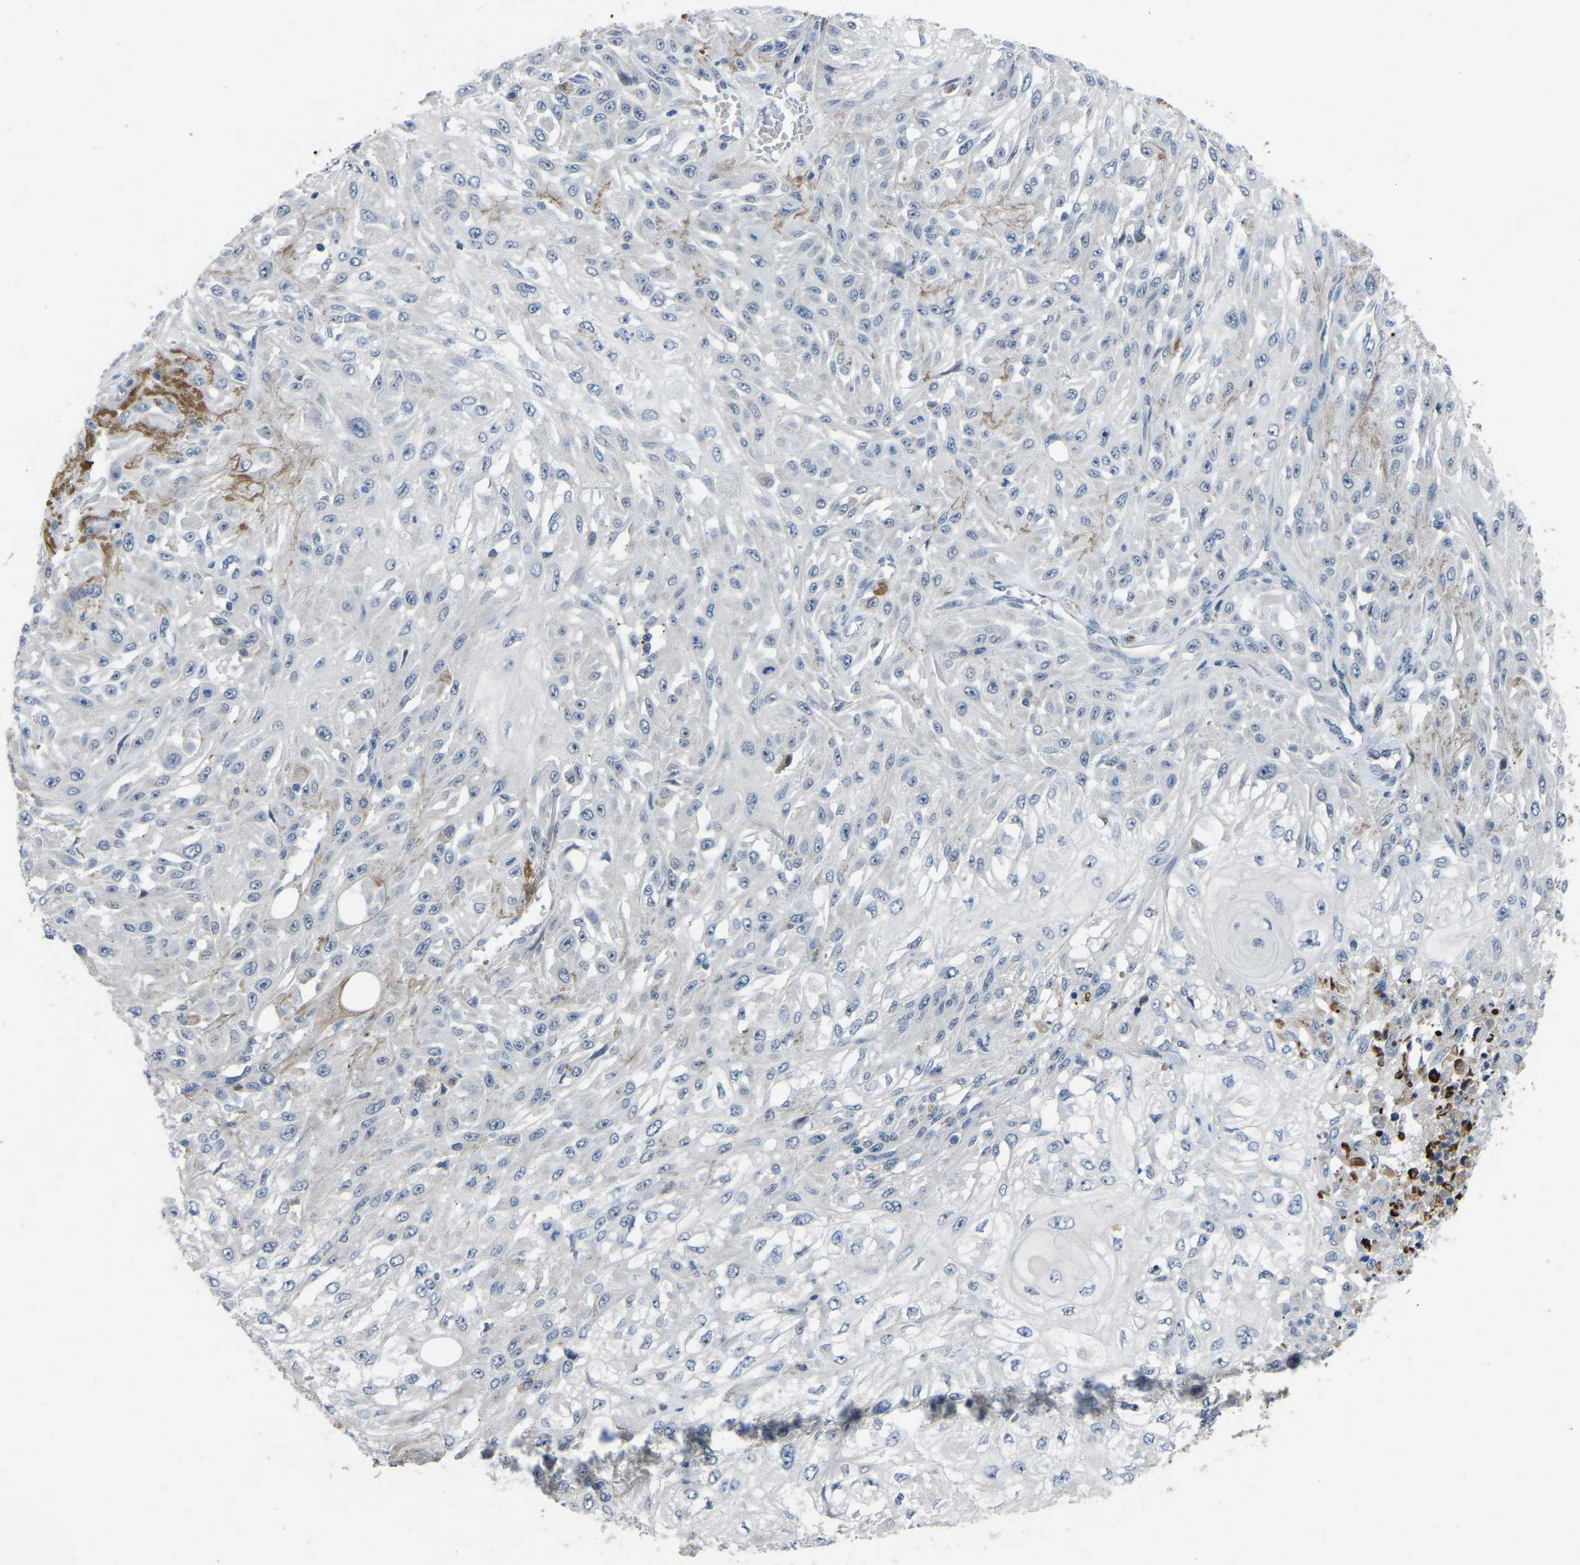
{"staining": {"intensity": "negative", "quantity": "none", "location": "none"}, "tissue": "skin cancer", "cell_type": "Tumor cells", "image_type": "cancer", "snomed": [{"axis": "morphology", "description": "Squamous cell carcinoma, NOS"}, {"axis": "morphology", "description": "Squamous cell carcinoma, metastatic, NOS"}, {"axis": "topography", "description": "Skin"}, {"axis": "topography", "description": "Lymph node"}], "caption": "This is an IHC image of skin metastatic squamous cell carcinoma. There is no staining in tumor cells.", "gene": "FHIT", "patient": {"sex": "male", "age": 75}}